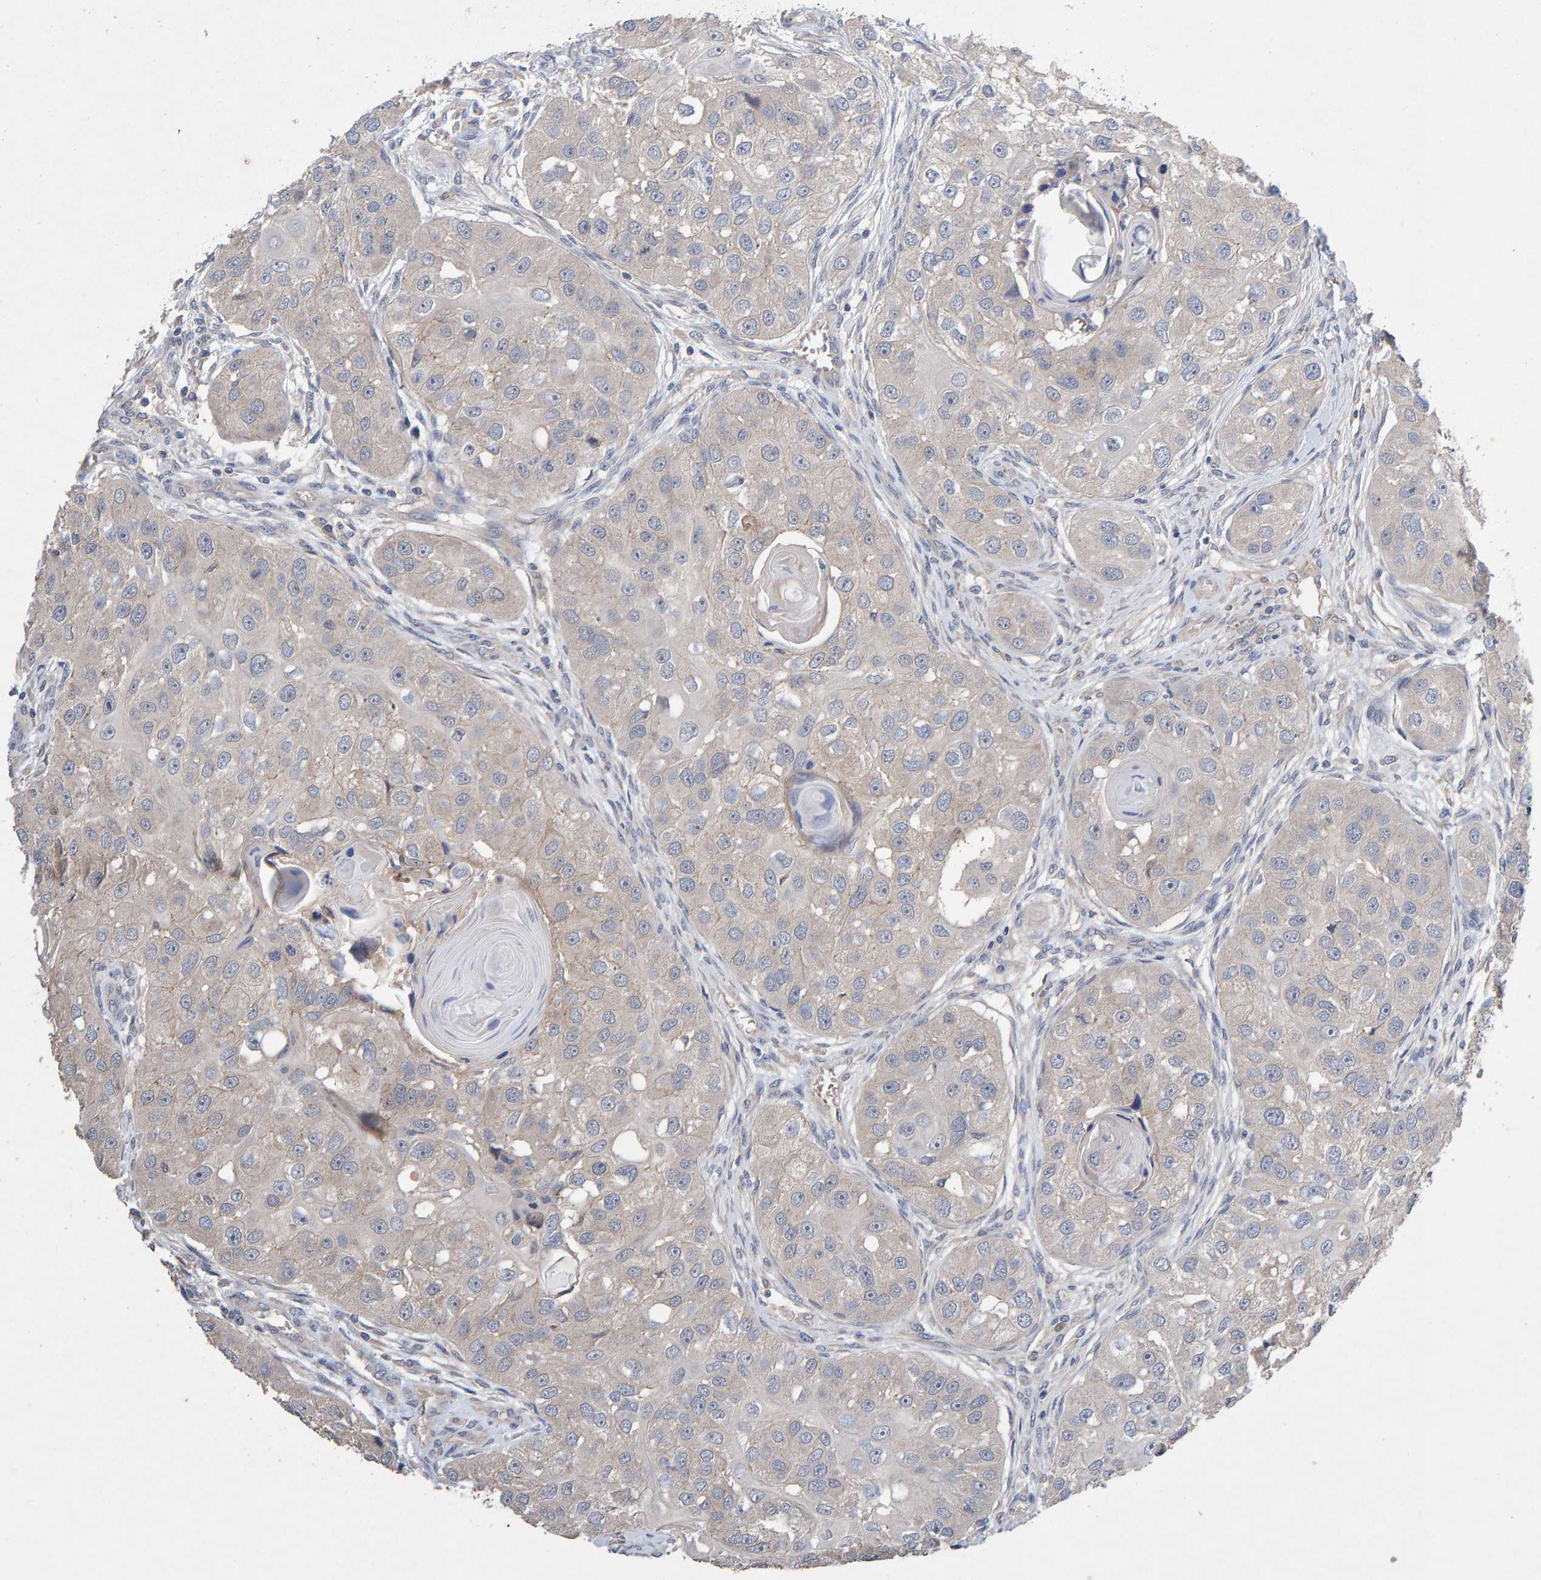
{"staining": {"intensity": "negative", "quantity": "none", "location": "none"}, "tissue": "head and neck cancer", "cell_type": "Tumor cells", "image_type": "cancer", "snomed": [{"axis": "morphology", "description": "Normal tissue, NOS"}, {"axis": "morphology", "description": "Squamous cell carcinoma, NOS"}, {"axis": "topography", "description": "Skeletal muscle"}, {"axis": "topography", "description": "Head-Neck"}], "caption": "Protein analysis of head and neck cancer (squamous cell carcinoma) reveals no significant staining in tumor cells. The staining was performed using DAB (3,3'-diaminobenzidine) to visualize the protein expression in brown, while the nuclei were stained in blue with hematoxylin (Magnification: 20x).", "gene": "EFR3A", "patient": {"sex": "male", "age": 51}}